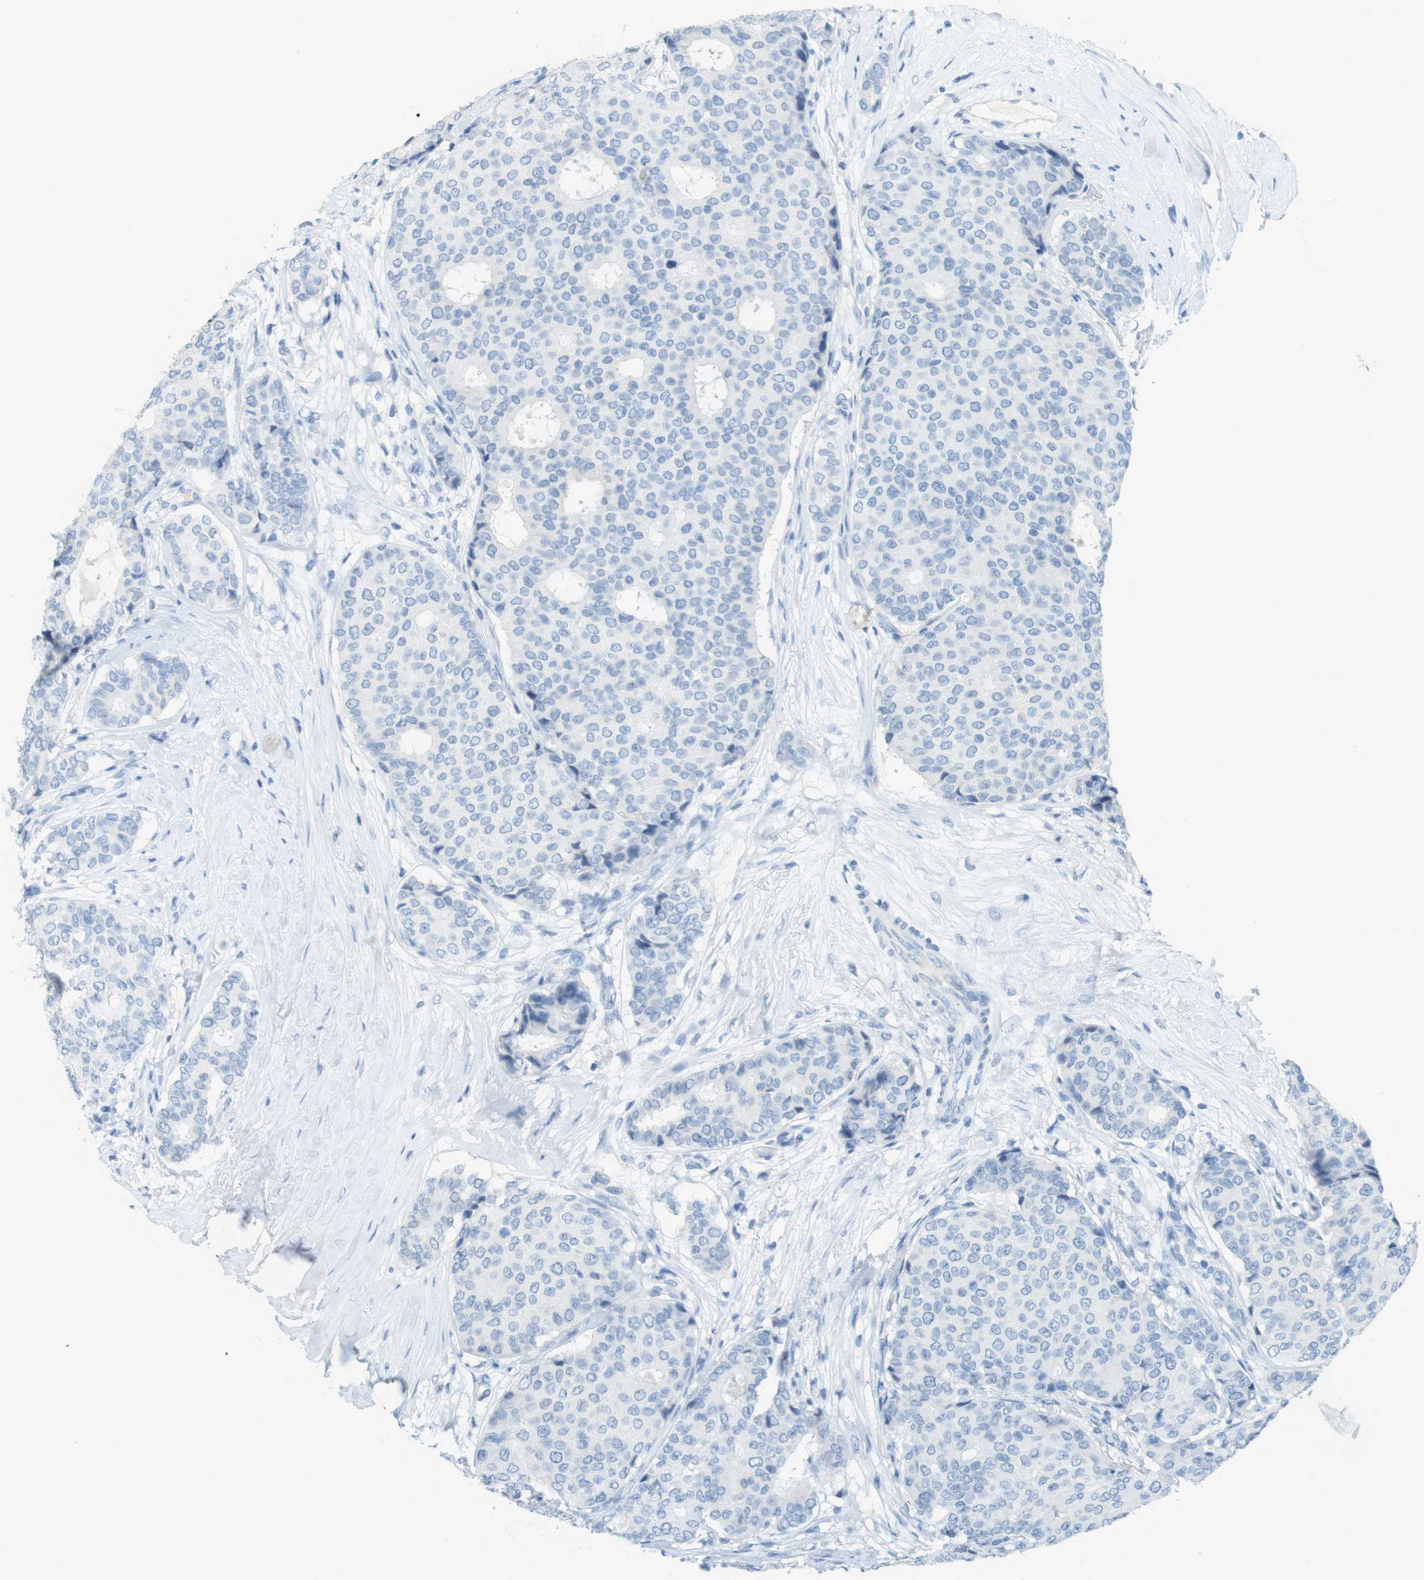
{"staining": {"intensity": "negative", "quantity": "none", "location": "none"}, "tissue": "breast cancer", "cell_type": "Tumor cells", "image_type": "cancer", "snomed": [{"axis": "morphology", "description": "Duct carcinoma"}, {"axis": "topography", "description": "Breast"}], "caption": "Immunohistochemistry (IHC) micrograph of human breast cancer stained for a protein (brown), which exhibits no positivity in tumor cells.", "gene": "CD320", "patient": {"sex": "female", "age": 75}}